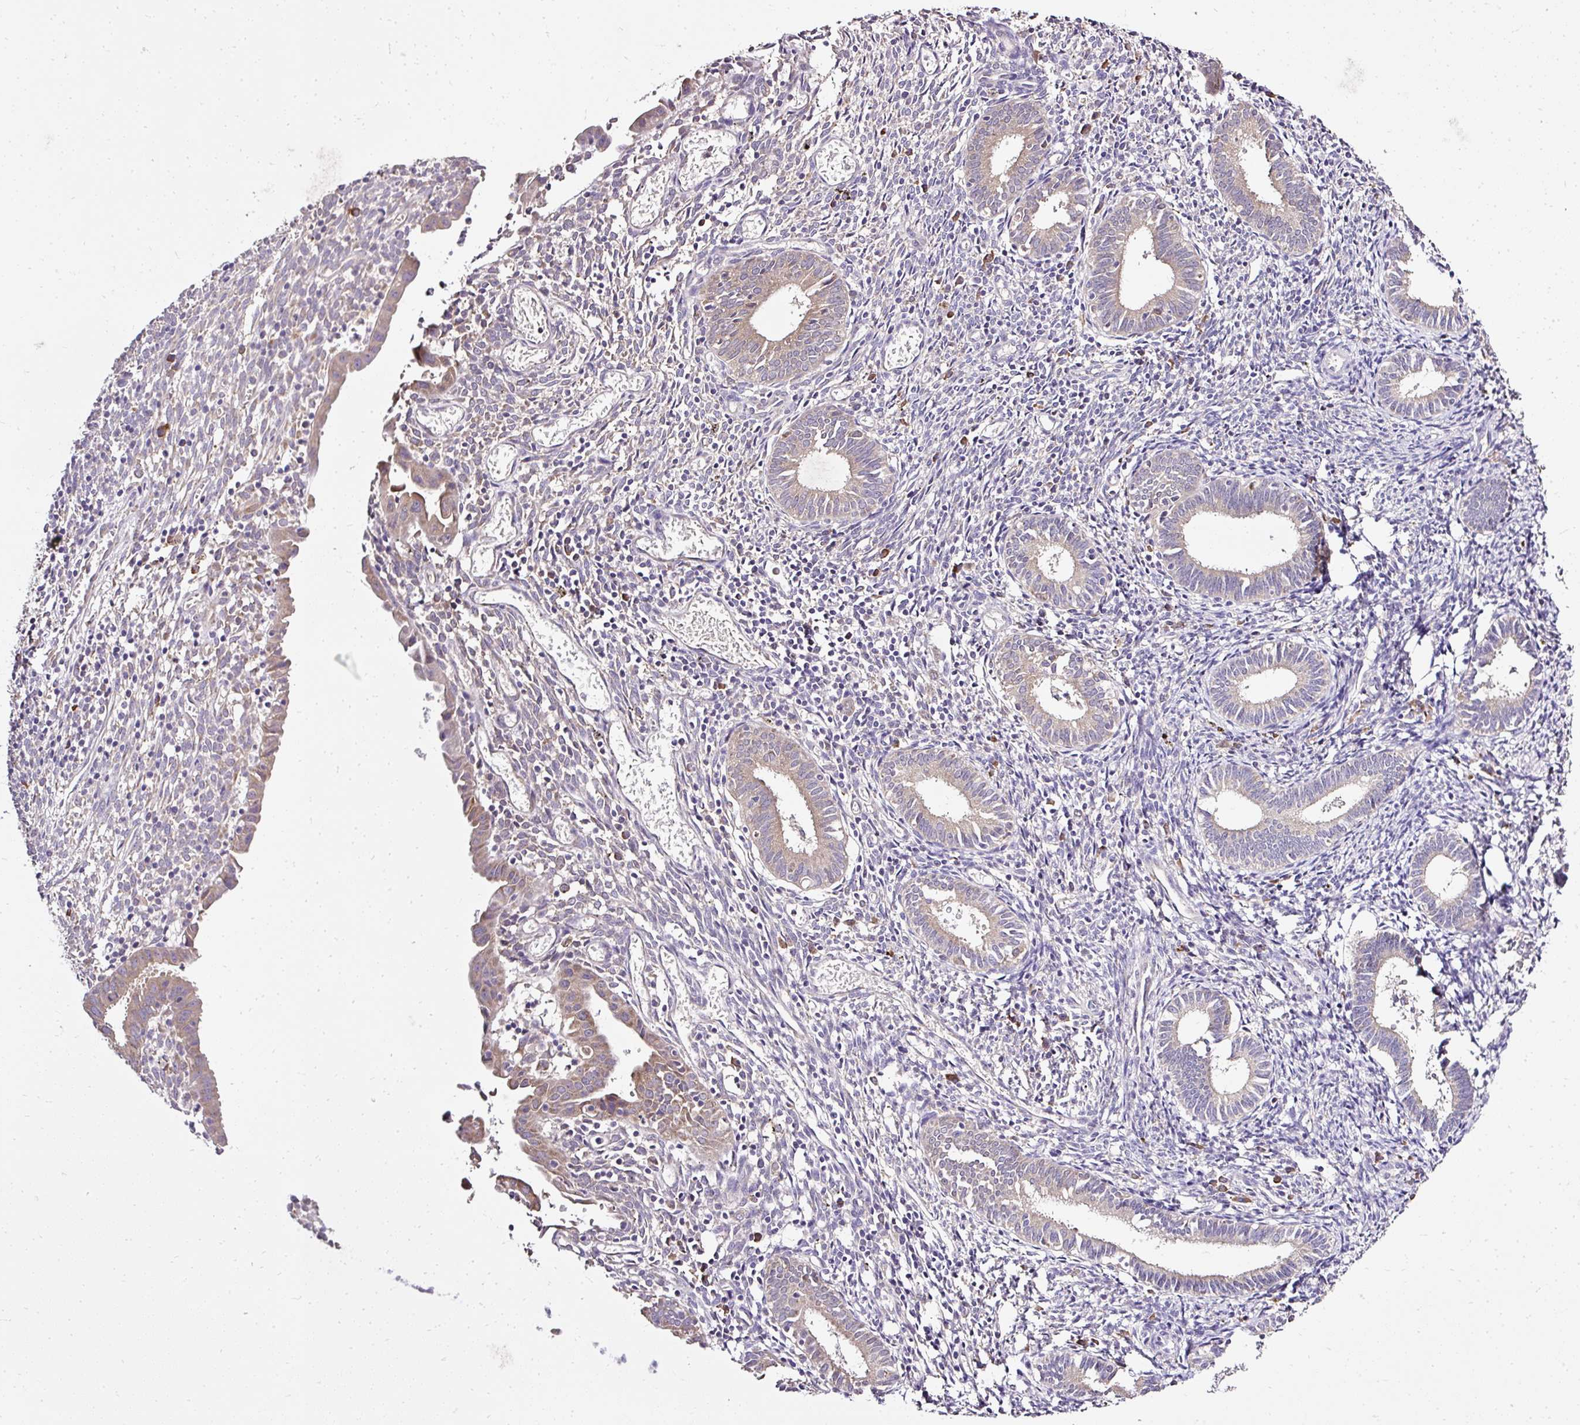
{"staining": {"intensity": "moderate", "quantity": "<25%", "location": "cytoplasmic/membranous"}, "tissue": "endometrium", "cell_type": "Cells in endometrial stroma", "image_type": "normal", "snomed": [{"axis": "morphology", "description": "Normal tissue, NOS"}, {"axis": "topography", "description": "Endometrium"}], "caption": "Immunohistochemical staining of normal human endometrium exhibits low levels of moderate cytoplasmic/membranous expression in approximately <25% of cells in endometrial stroma. (DAB IHC with brightfield microscopy, high magnification).", "gene": "SEC63", "patient": {"sex": "female", "age": 41}}